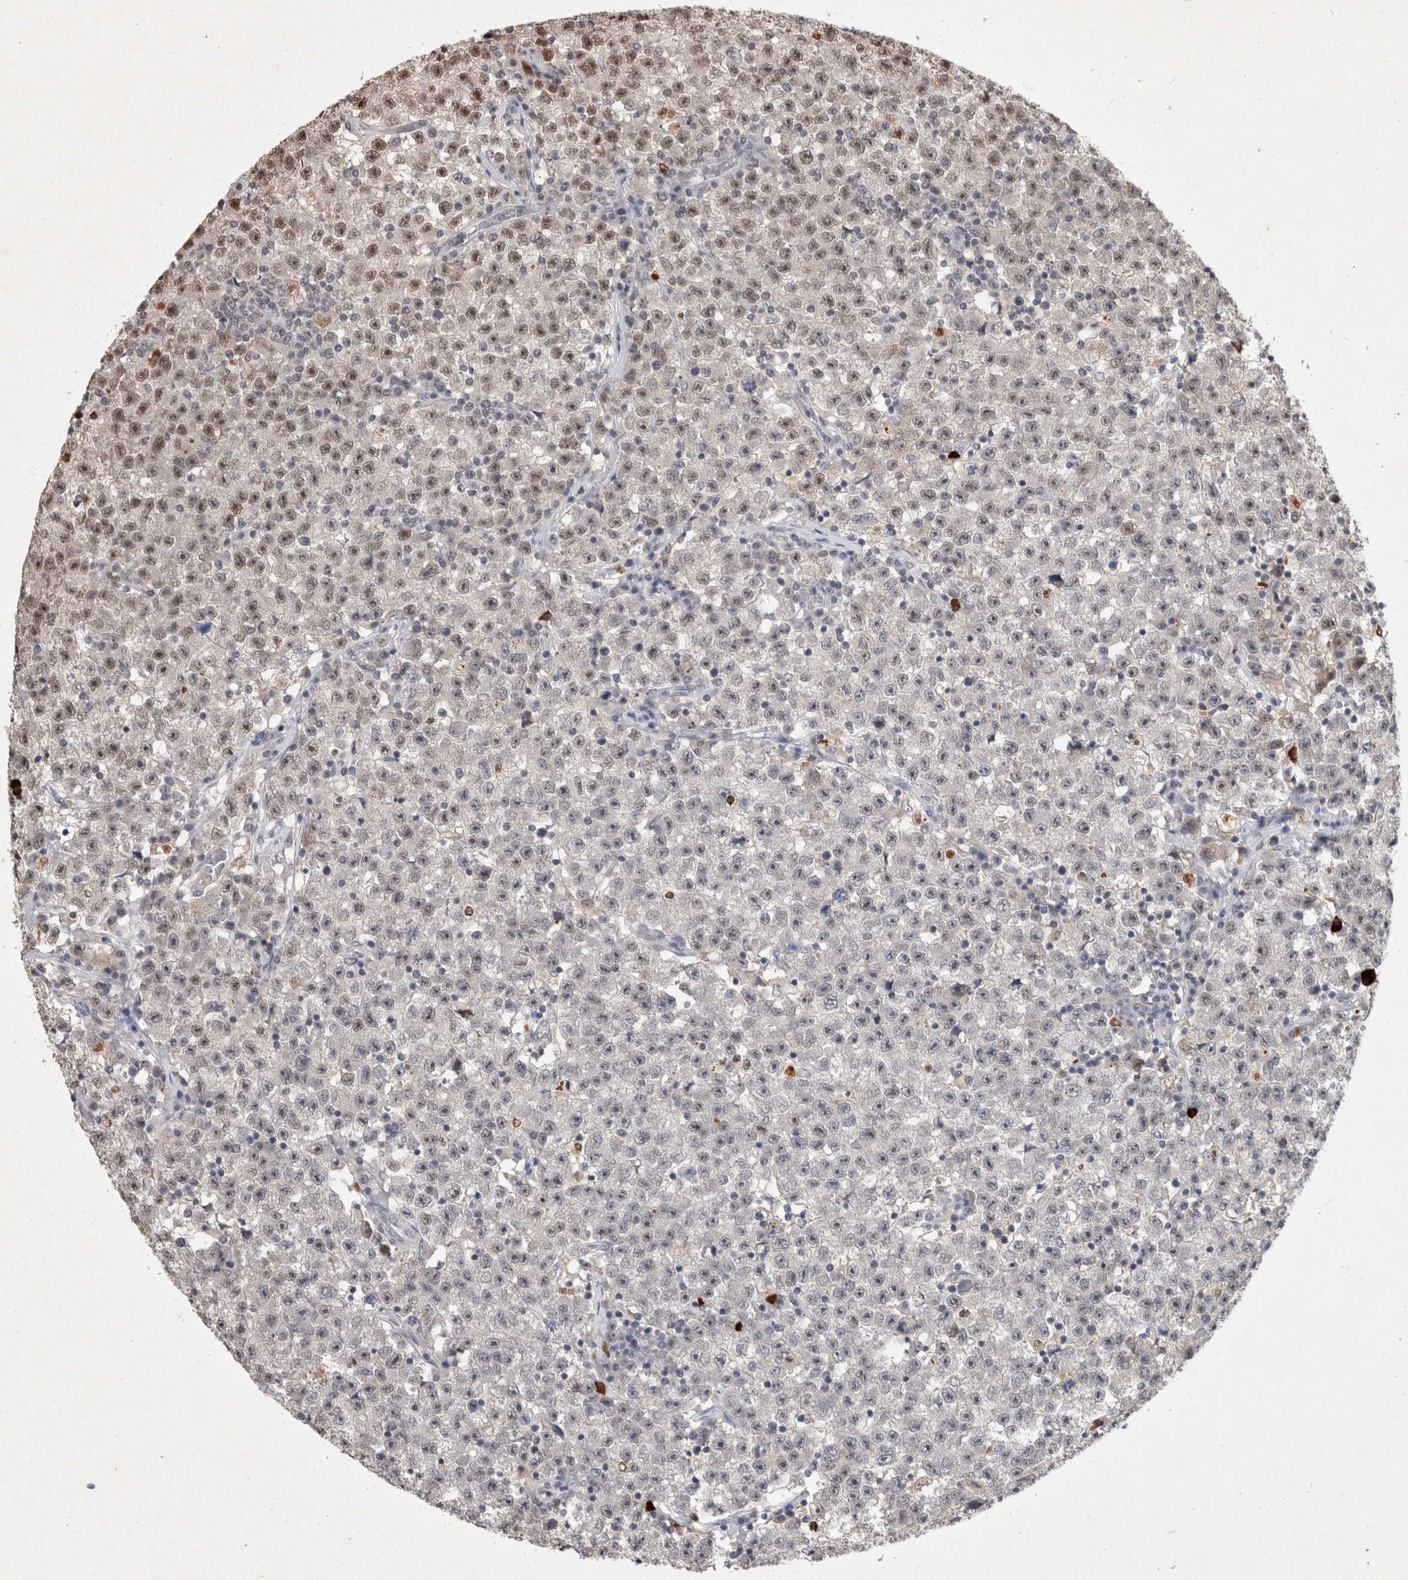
{"staining": {"intensity": "weak", "quantity": "25%-75%", "location": "nuclear"}, "tissue": "testis cancer", "cell_type": "Tumor cells", "image_type": "cancer", "snomed": [{"axis": "morphology", "description": "Seminoma, NOS"}, {"axis": "topography", "description": "Testis"}], "caption": "A brown stain labels weak nuclear expression of a protein in testis seminoma tumor cells. The staining was performed using DAB, with brown indicating positive protein expression. Nuclei are stained blue with hematoxylin.", "gene": "XRCC5", "patient": {"sex": "male", "age": 22}}